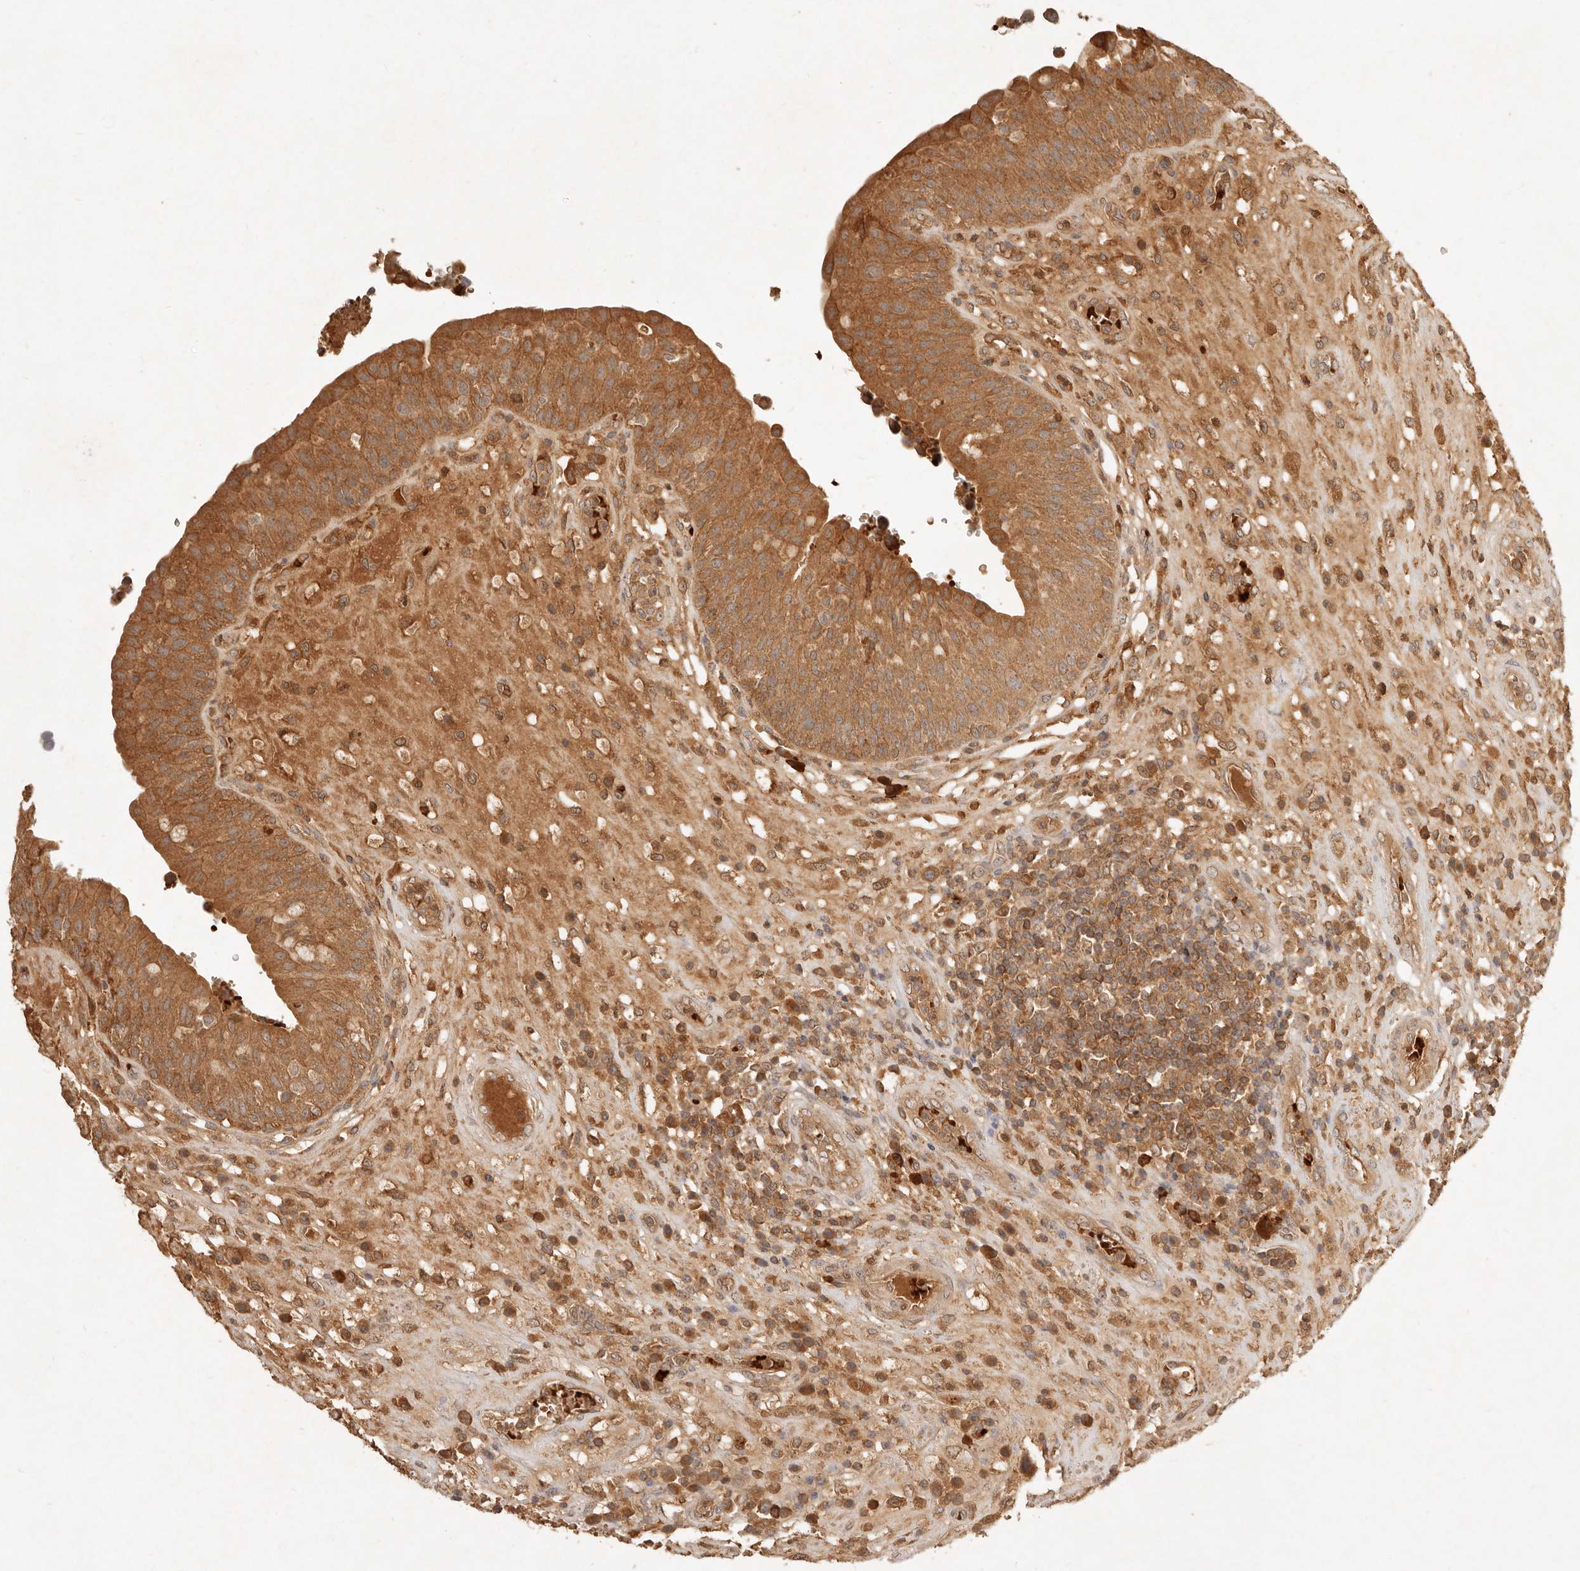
{"staining": {"intensity": "strong", "quantity": ">75%", "location": "cytoplasmic/membranous"}, "tissue": "urinary bladder", "cell_type": "Urothelial cells", "image_type": "normal", "snomed": [{"axis": "morphology", "description": "Normal tissue, NOS"}, {"axis": "topography", "description": "Urinary bladder"}], "caption": "Urinary bladder was stained to show a protein in brown. There is high levels of strong cytoplasmic/membranous staining in approximately >75% of urothelial cells. The protein of interest is shown in brown color, while the nuclei are stained blue.", "gene": "FREM2", "patient": {"sex": "female", "age": 62}}